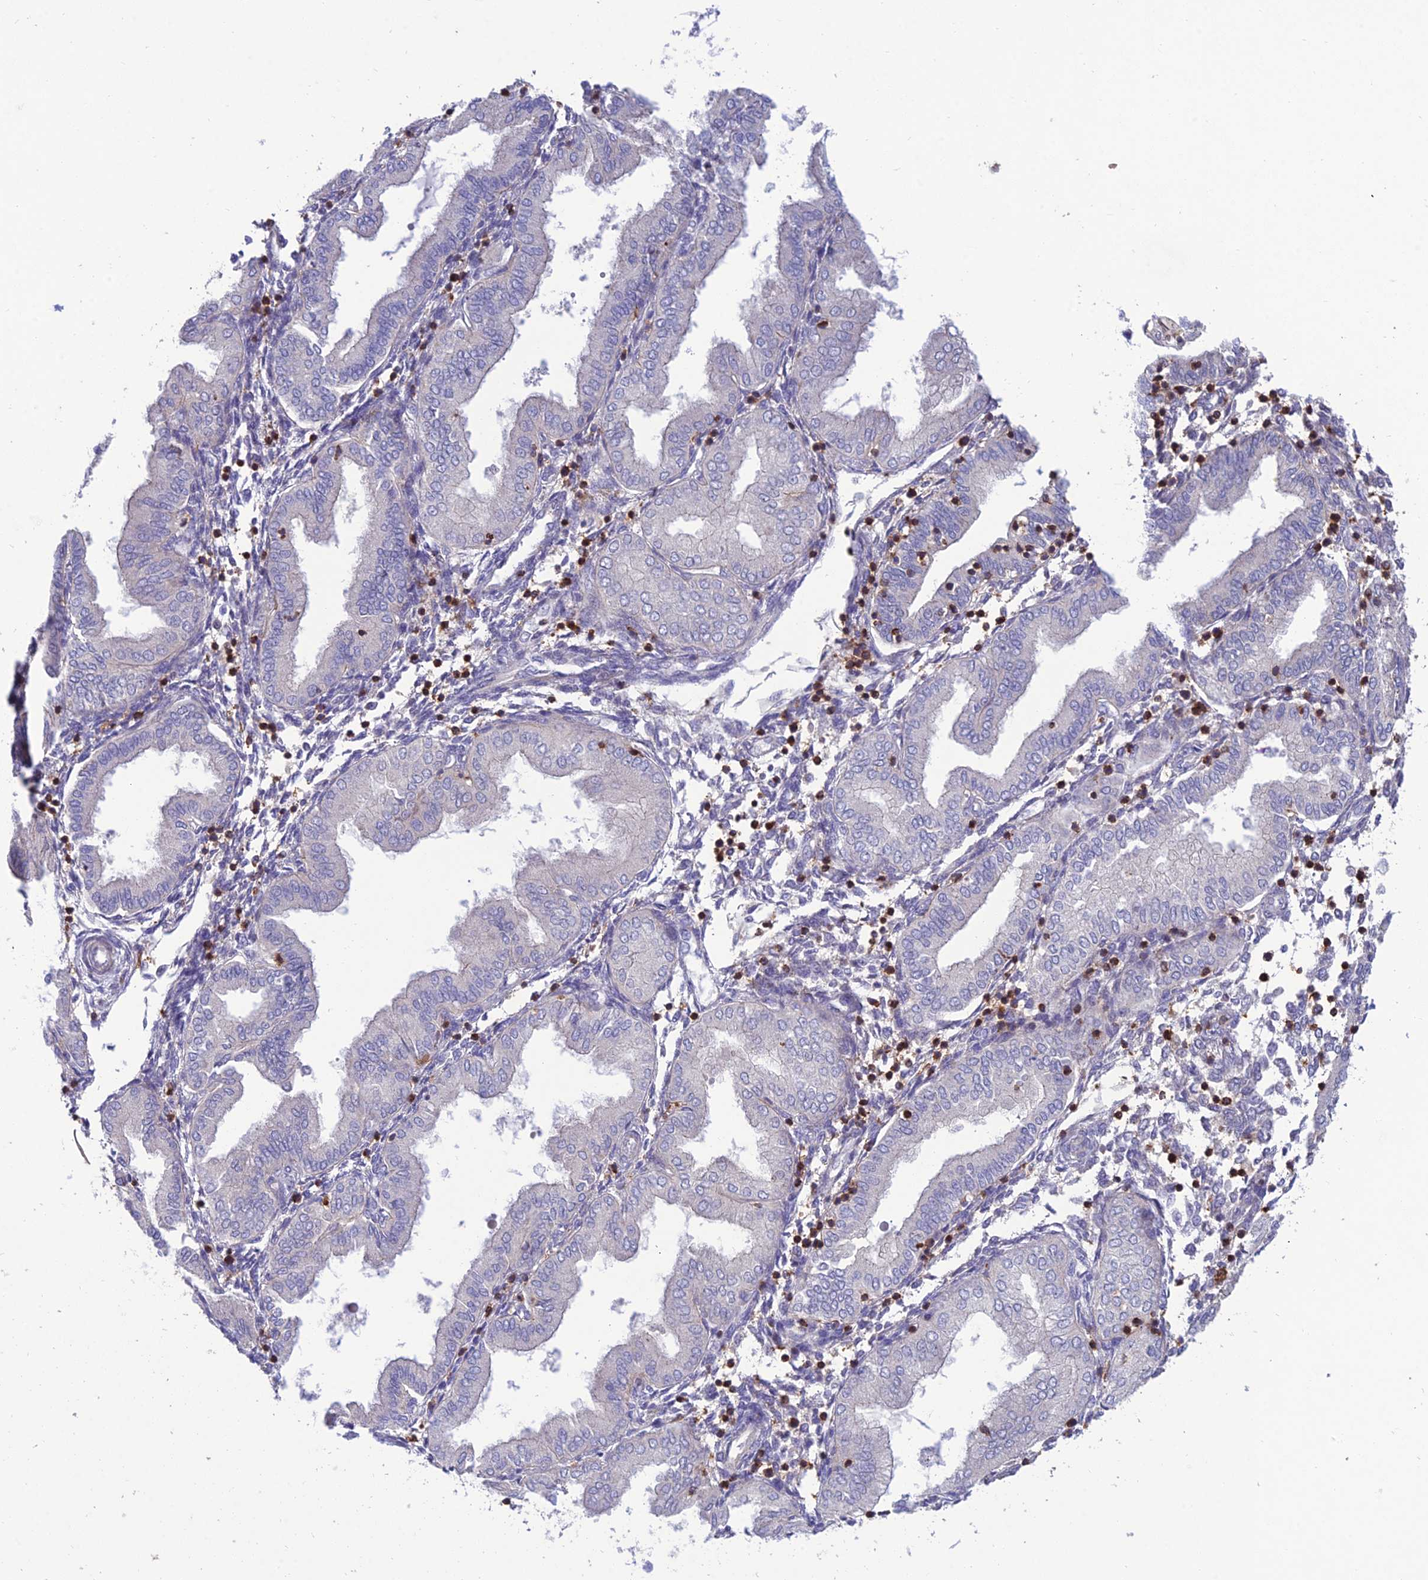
{"staining": {"intensity": "negative", "quantity": "none", "location": "none"}, "tissue": "endometrium", "cell_type": "Cells in endometrial stroma", "image_type": "normal", "snomed": [{"axis": "morphology", "description": "Normal tissue, NOS"}, {"axis": "topography", "description": "Endometrium"}], "caption": "IHC image of normal endometrium stained for a protein (brown), which reveals no positivity in cells in endometrial stroma. Brightfield microscopy of IHC stained with DAB (brown) and hematoxylin (blue), captured at high magnification.", "gene": "FAM76A", "patient": {"sex": "female", "age": 53}}